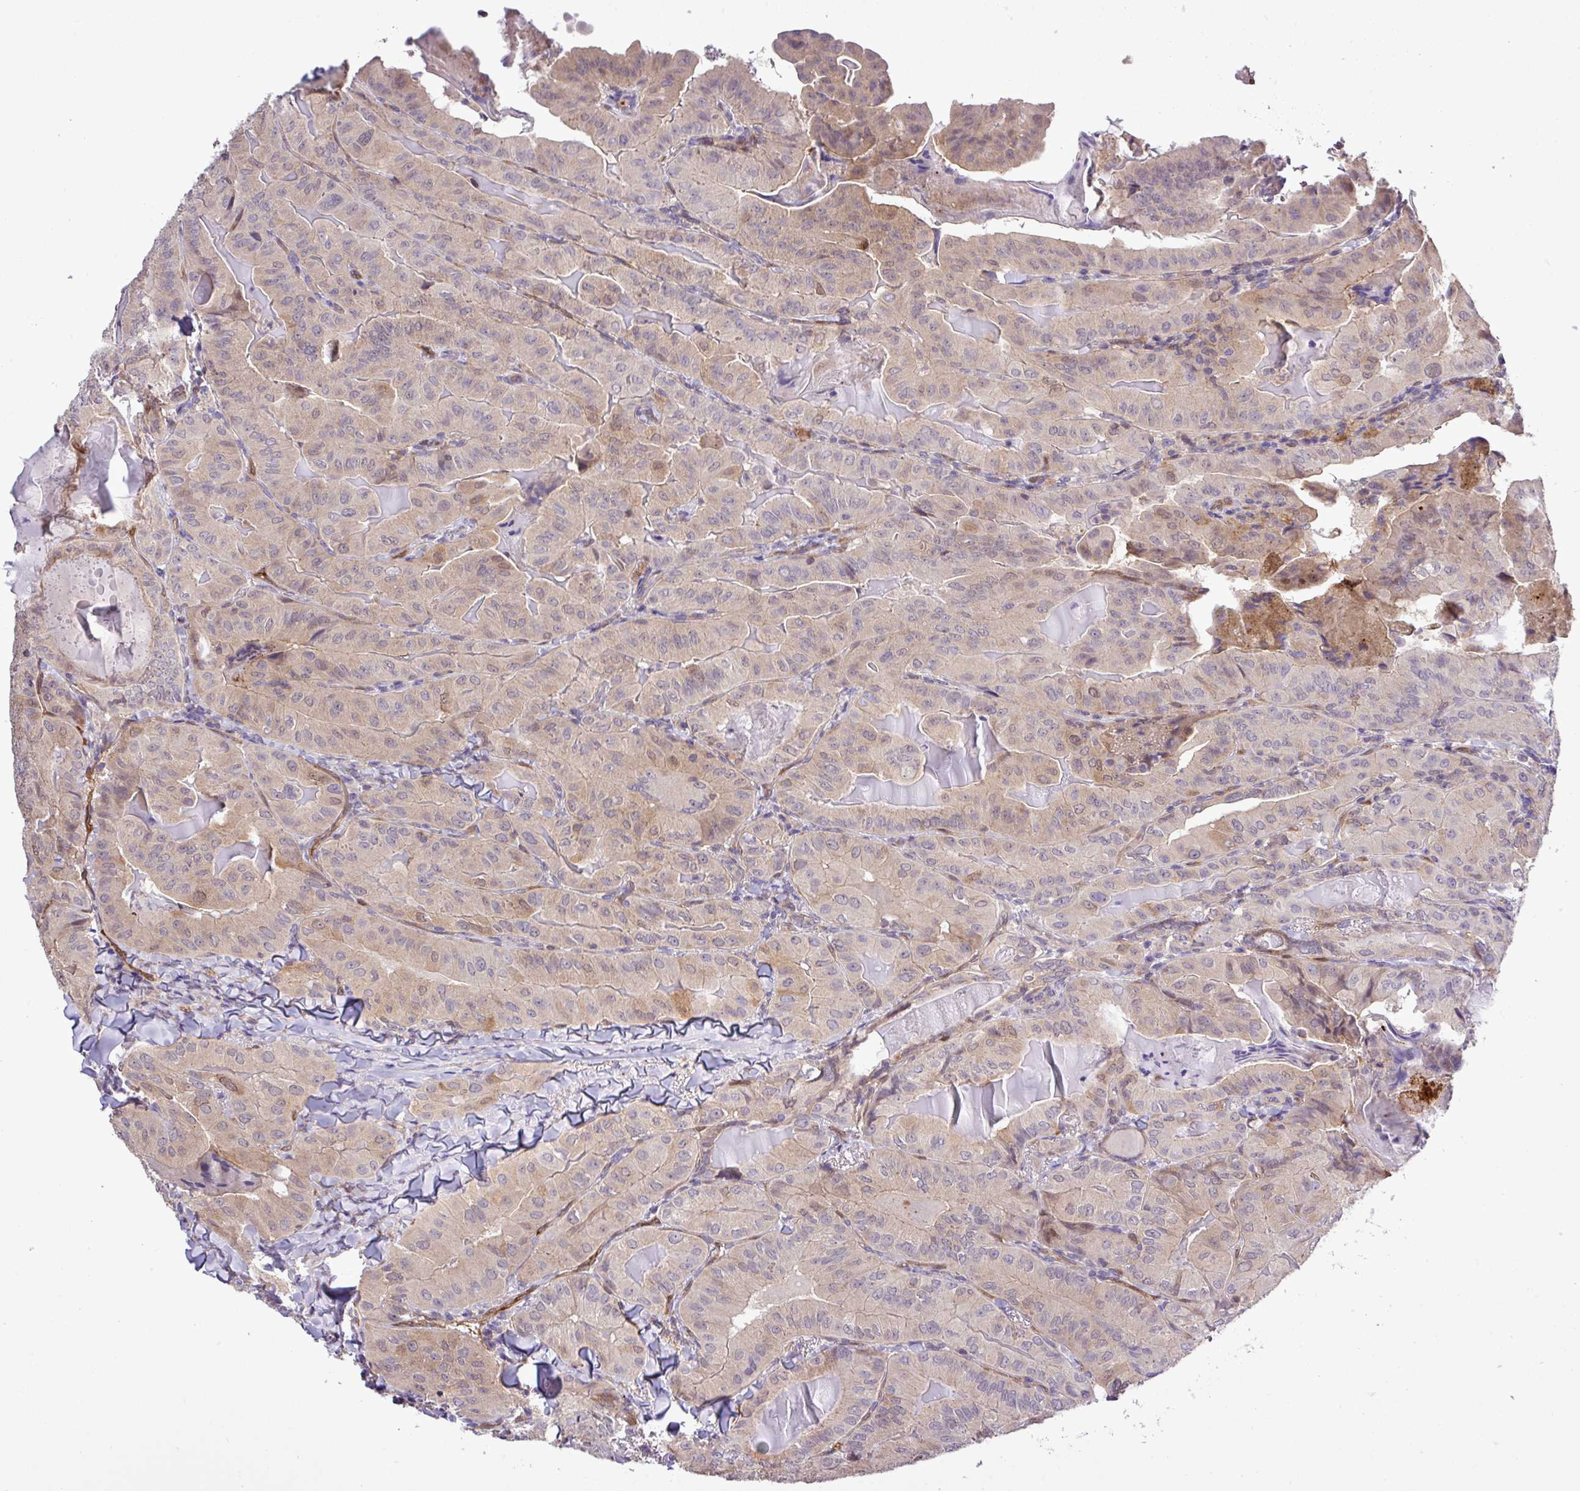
{"staining": {"intensity": "weak", "quantity": "<25%", "location": "cytoplasmic/membranous"}, "tissue": "thyroid cancer", "cell_type": "Tumor cells", "image_type": "cancer", "snomed": [{"axis": "morphology", "description": "Papillary adenocarcinoma, NOS"}, {"axis": "topography", "description": "Thyroid gland"}], "caption": "IHC image of human papillary adenocarcinoma (thyroid) stained for a protein (brown), which demonstrates no staining in tumor cells.", "gene": "CARHSP1", "patient": {"sex": "female", "age": 68}}